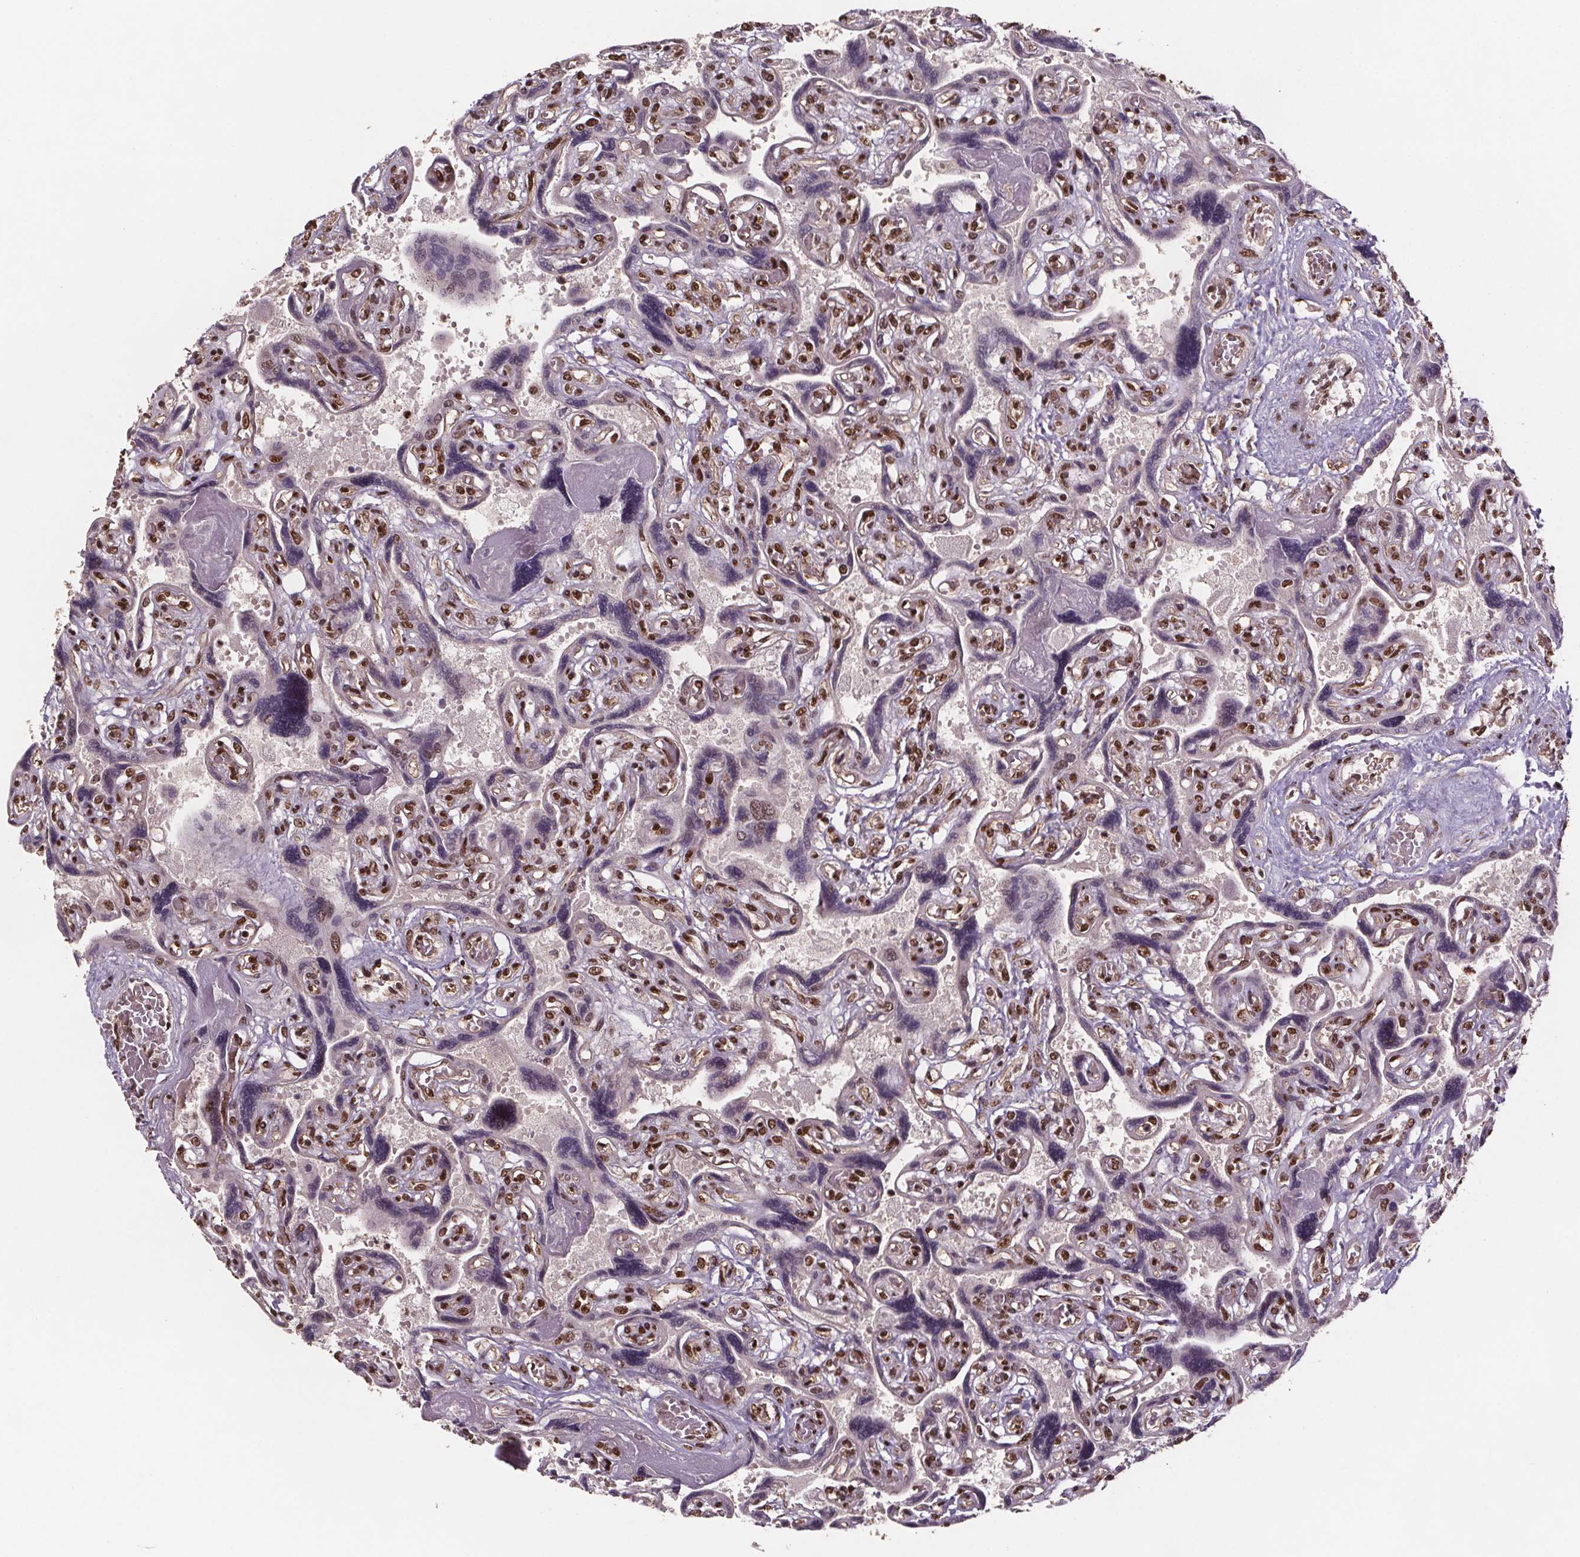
{"staining": {"intensity": "moderate", "quantity": "25%-75%", "location": "nuclear"}, "tissue": "placenta", "cell_type": "Decidual cells", "image_type": "normal", "snomed": [{"axis": "morphology", "description": "Normal tissue, NOS"}, {"axis": "topography", "description": "Placenta"}], "caption": "Decidual cells display moderate nuclear expression in approximately 25%-75% of cells in unremarkable placenta. The staining was performed using DAB to visualize the protein expression in brown, while the nuclei were stained in blue with hematoxylin (Magnification: 20x).", "gene": "JARID2", "patient": {"sex": "female", "age": 32}}